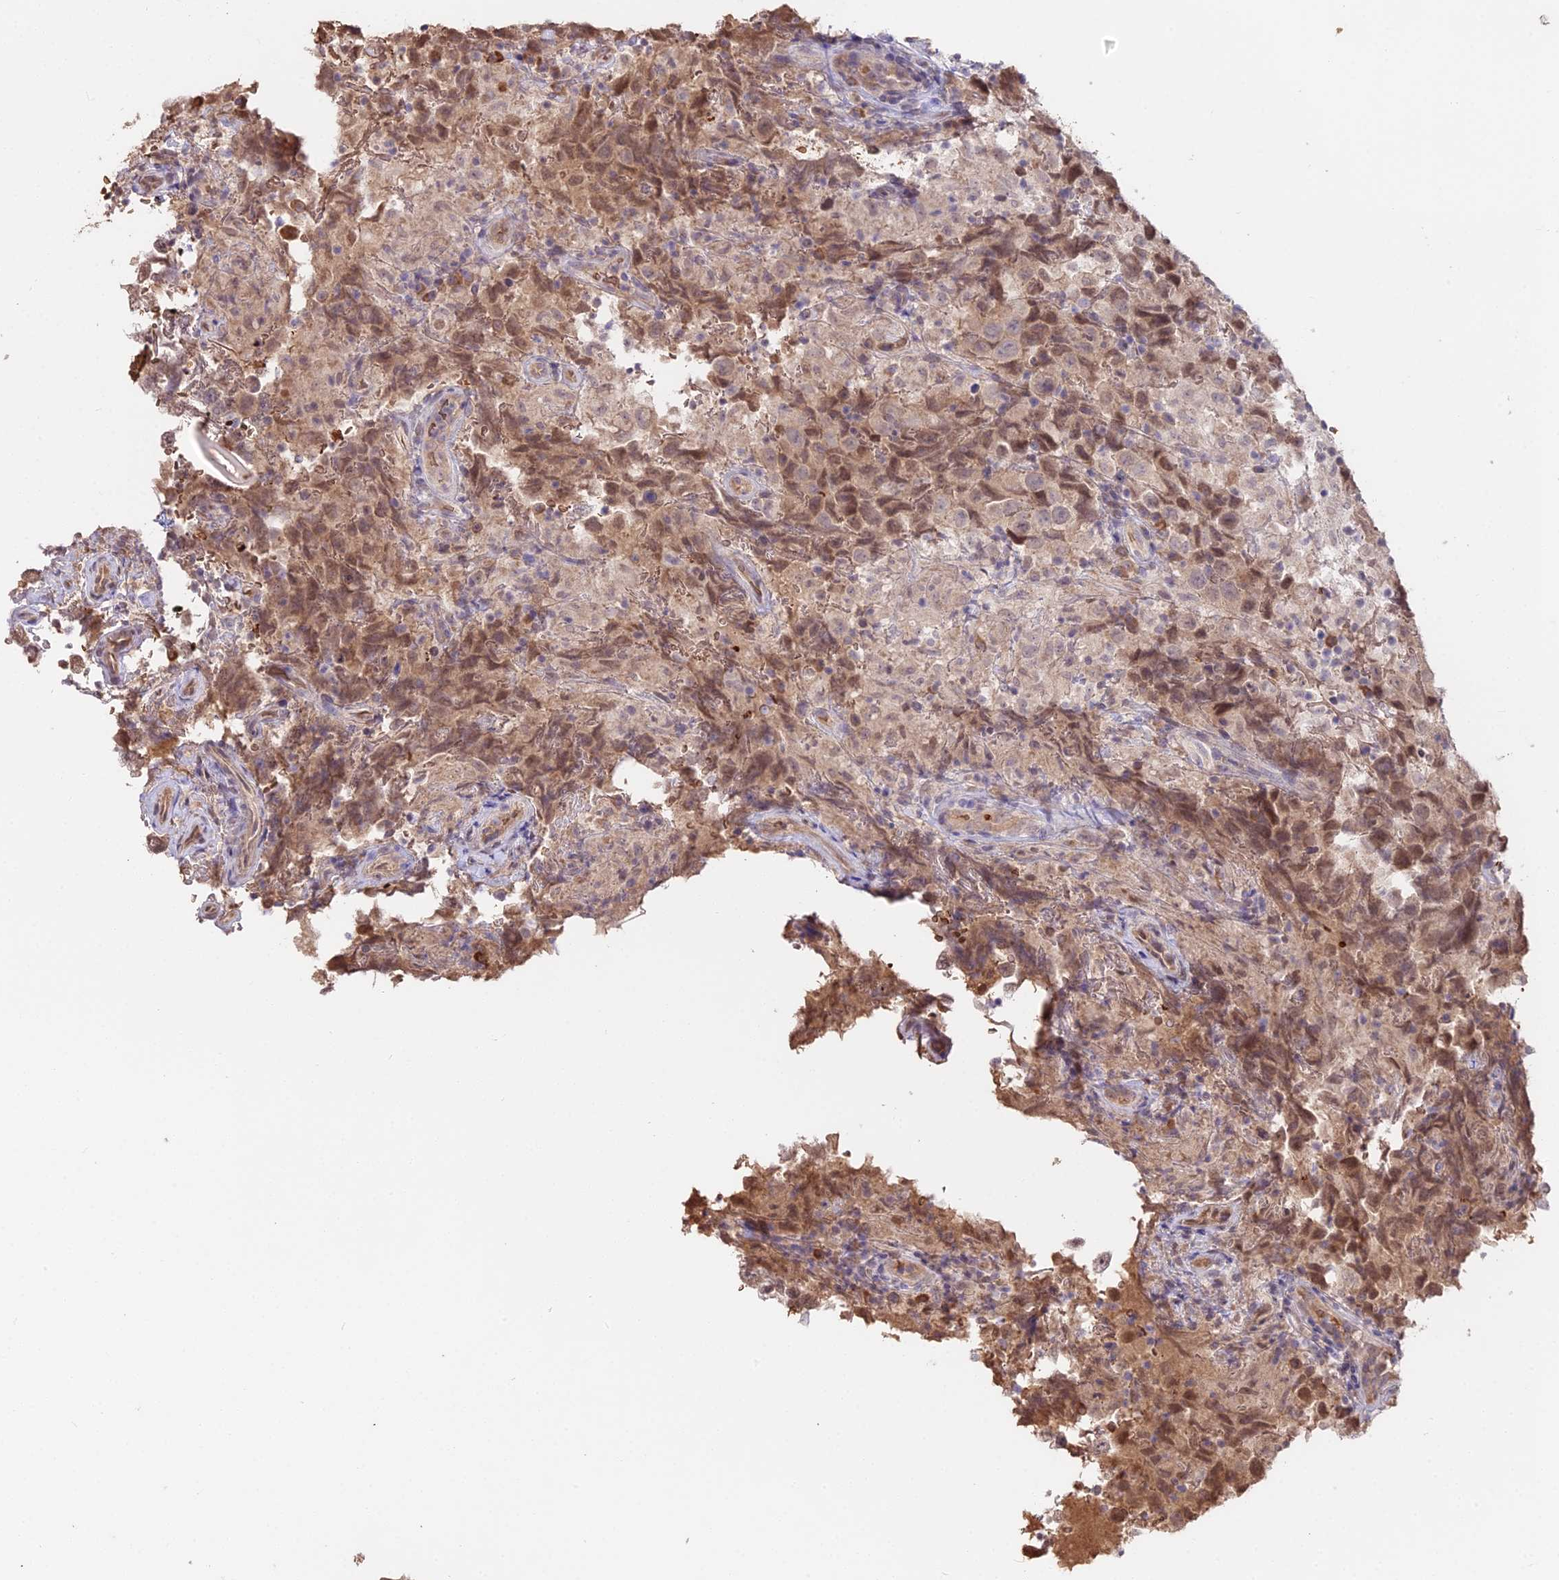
{"staining": {"intensity": "moderate", "quantity": "25%-75%", "location": "nuclear"}, "tissue": "testis cancer", "cell_type": "Tumor cells", "image_type": "cancer", "snomed": [{"axis": "morphology", "description": "Seminoma, NOS"}, {"axis": "morphology", "description": "Carcinoma, Embryonal, NOS"}, {"axis": "topography", "description": "Testis"}], "caption": "Approximately 25%-75% of tumor cells in human embryonal carcinoma (testis) show moderate nuclear protein expression as visualized by brown immunohistochemical staining.", "gene": "ZDBF2", "patient": {"sex": "male", "age": 41}}